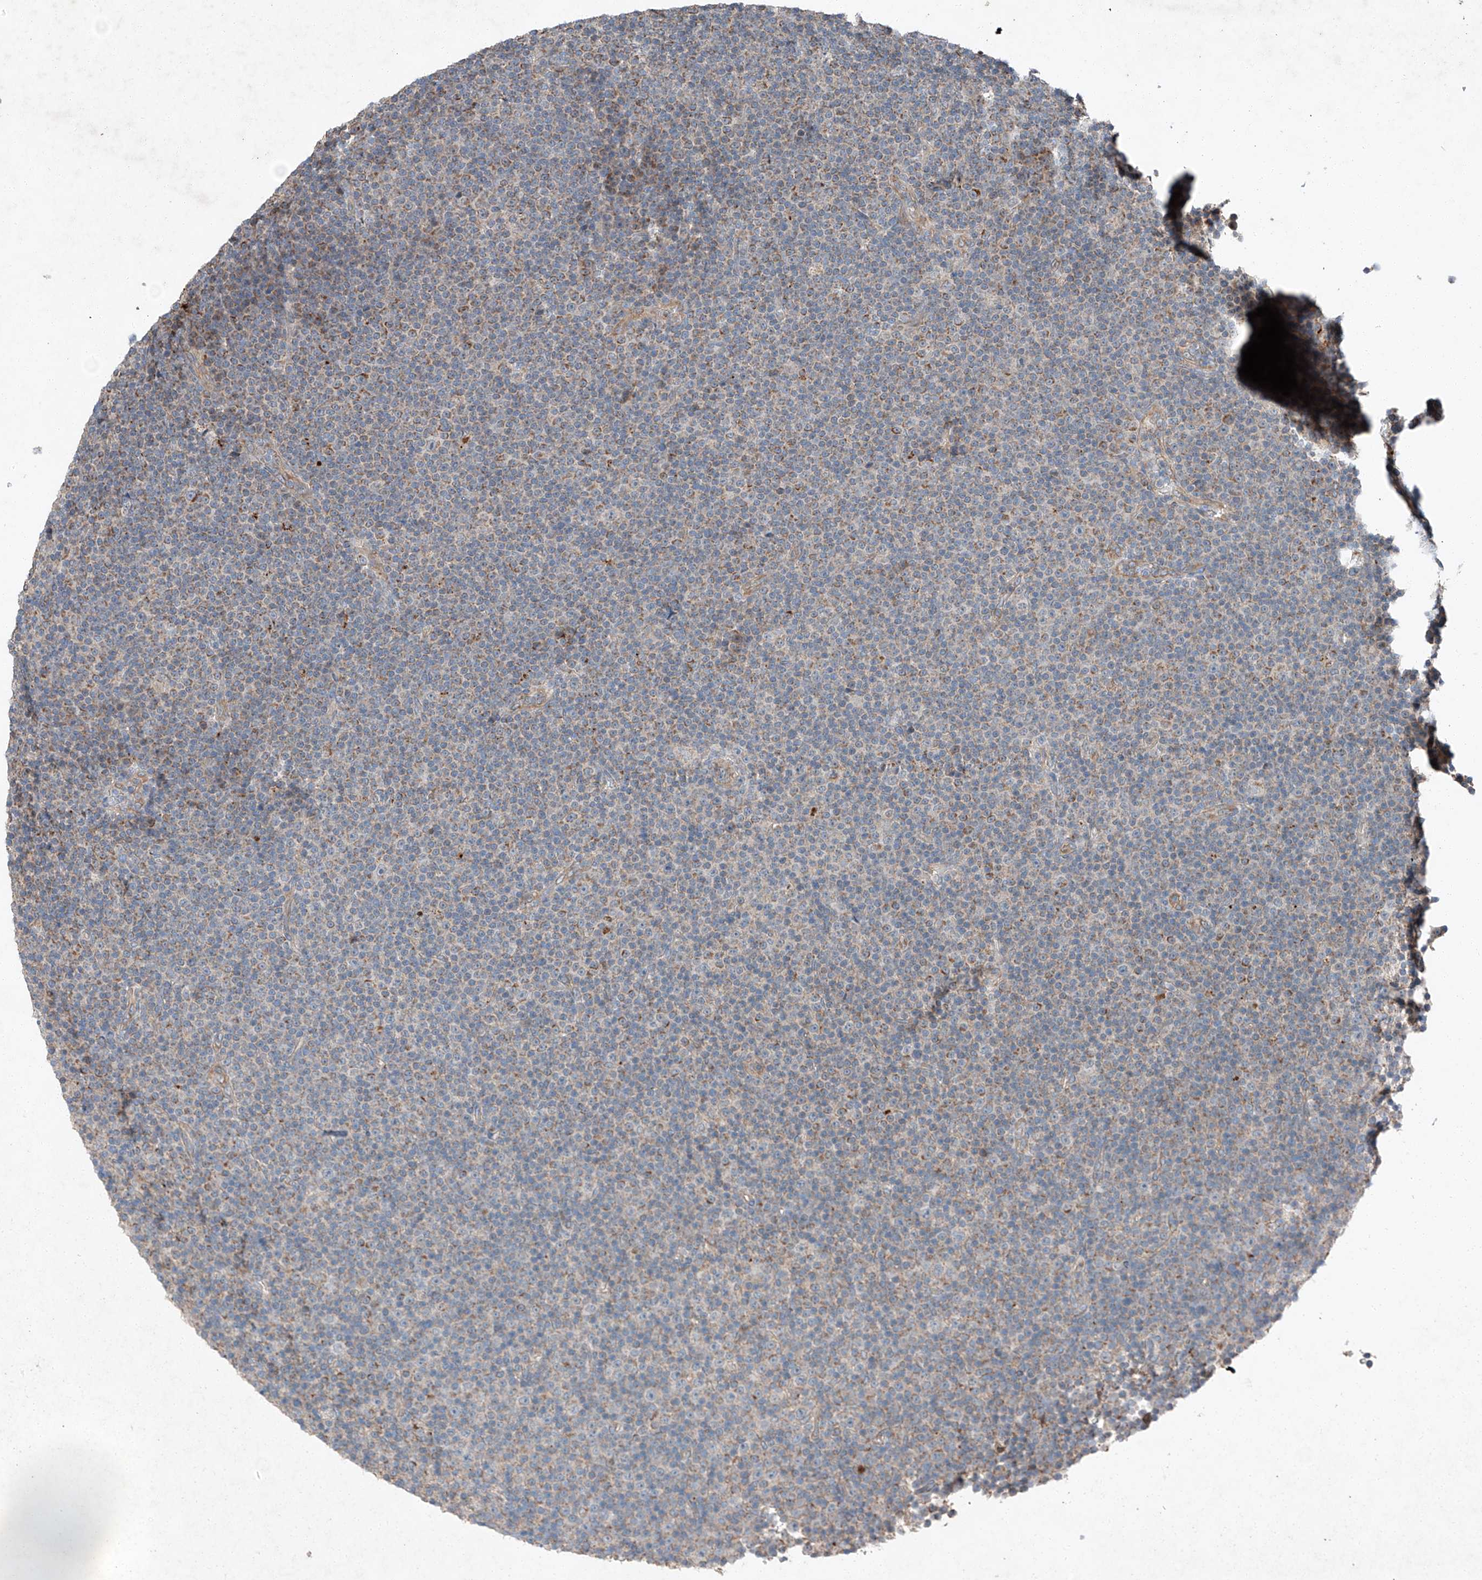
{"staining": {"intensity": "moderate", "quantity": "25%-75%", "location": "cytoplasmic/membranous"}, "tissue": "lymphoma", "cell_type": "Tumor cells", "image_type": "cancer", "snomed": [{"axis": "morphology", "description": "Malignant lymphoma, non-Hodgkin's type, Low grade"}, {"axis": "topography", "description": "Lymph node"}], "caption": "This is a photomicrograph of immunohistochemistry (IHC) staining of lymphoma, which shows moderate expression in the cytoplasmic/membranous of tumor cells.", "gene": "RUSC1", "patient": {"sex": "female", "age": 67}}